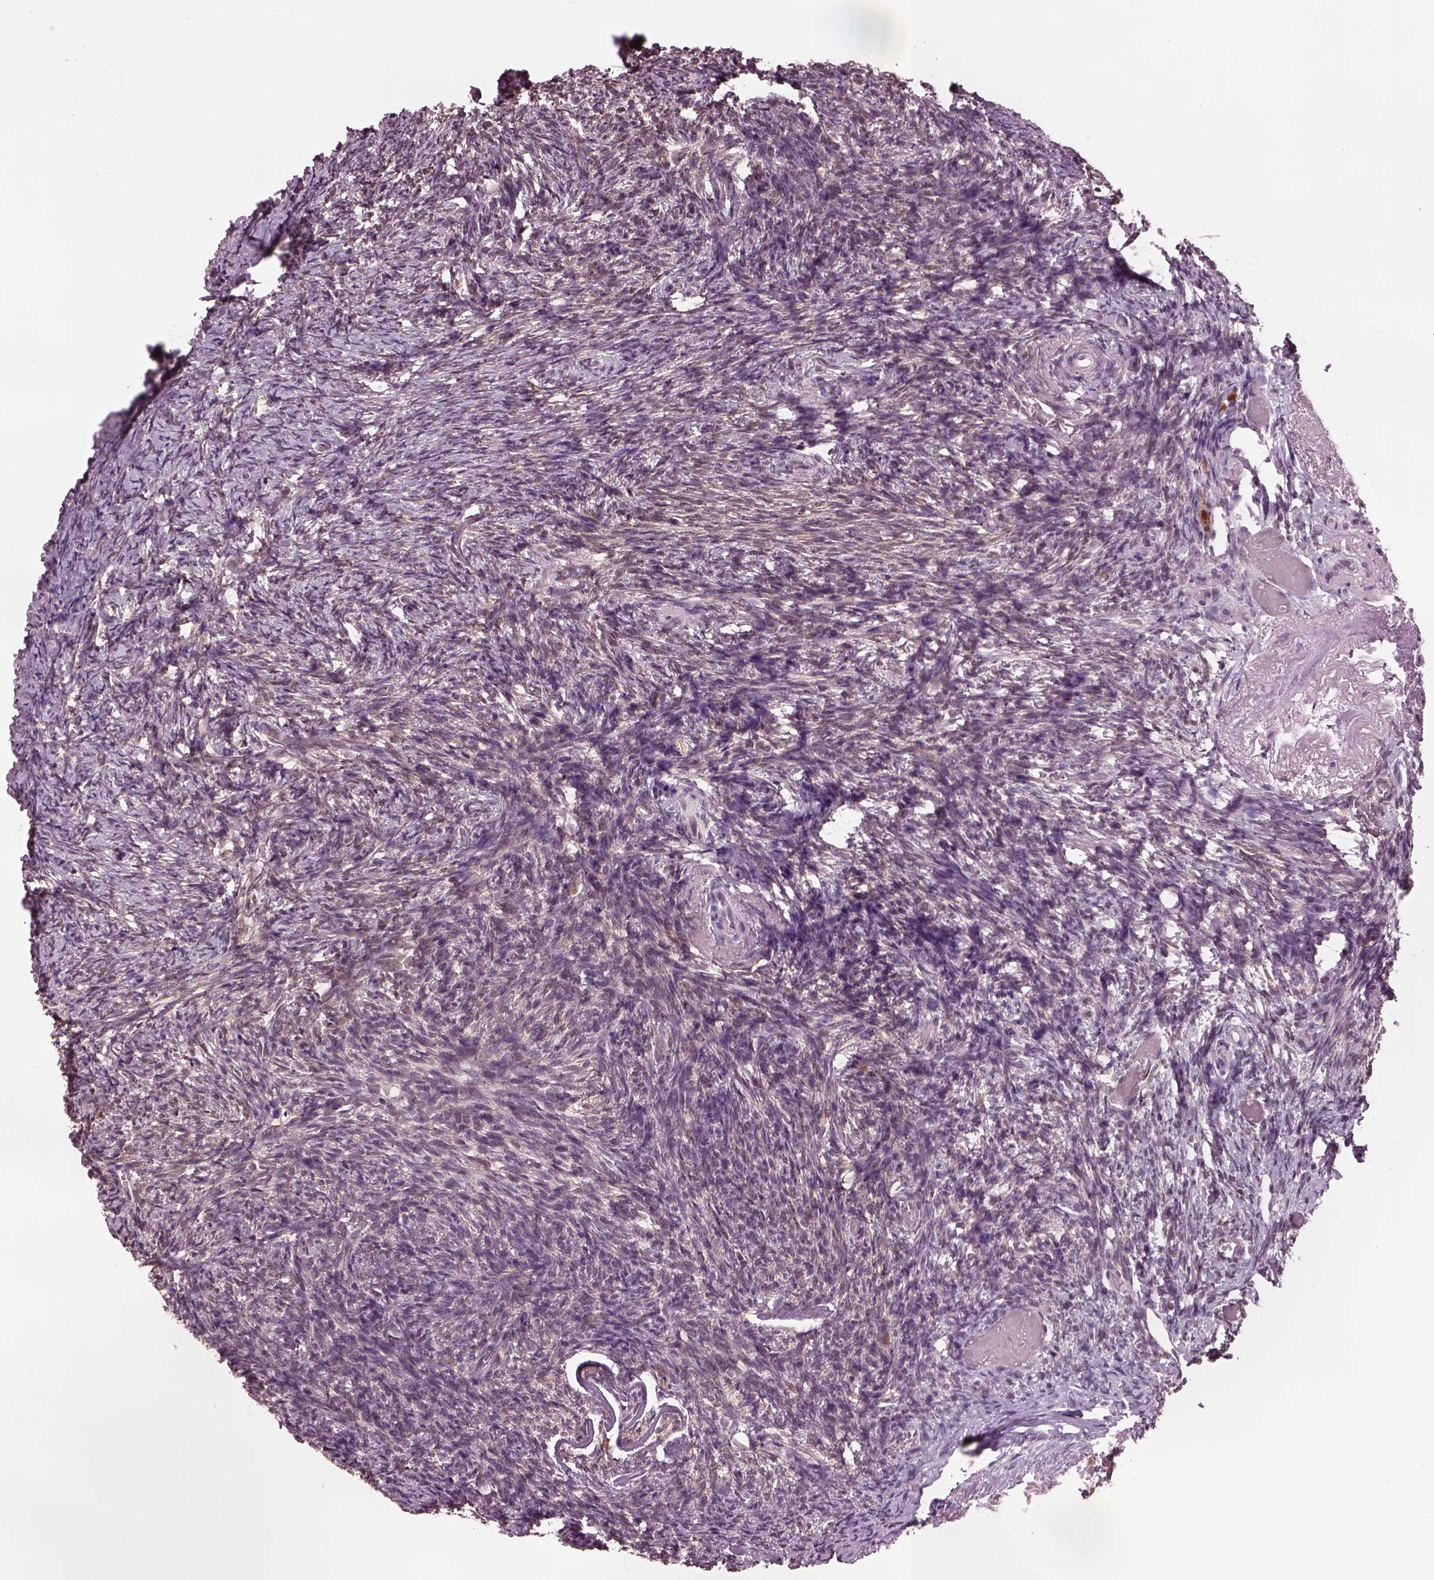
{"staining": {"intensity": "weak", "quantity": ">75%", "location": "cytoplasmic/membranous"}, "tissue": "ovary", "cell_type": "Ovarian stroma cells", "image_type": "normal", "snomed": [{"axis": "morphology", "description": "Normal tissue, NOS"}, {"axis": "topography", "description": "Ovary"}], "caption": "Weak cytoplasmic/membranous positivity is seen in approximately >75% of ovarian stroma cells in benign ovary.", "gene": "SRI", "patient": {"sex": "female", "age": 72}}